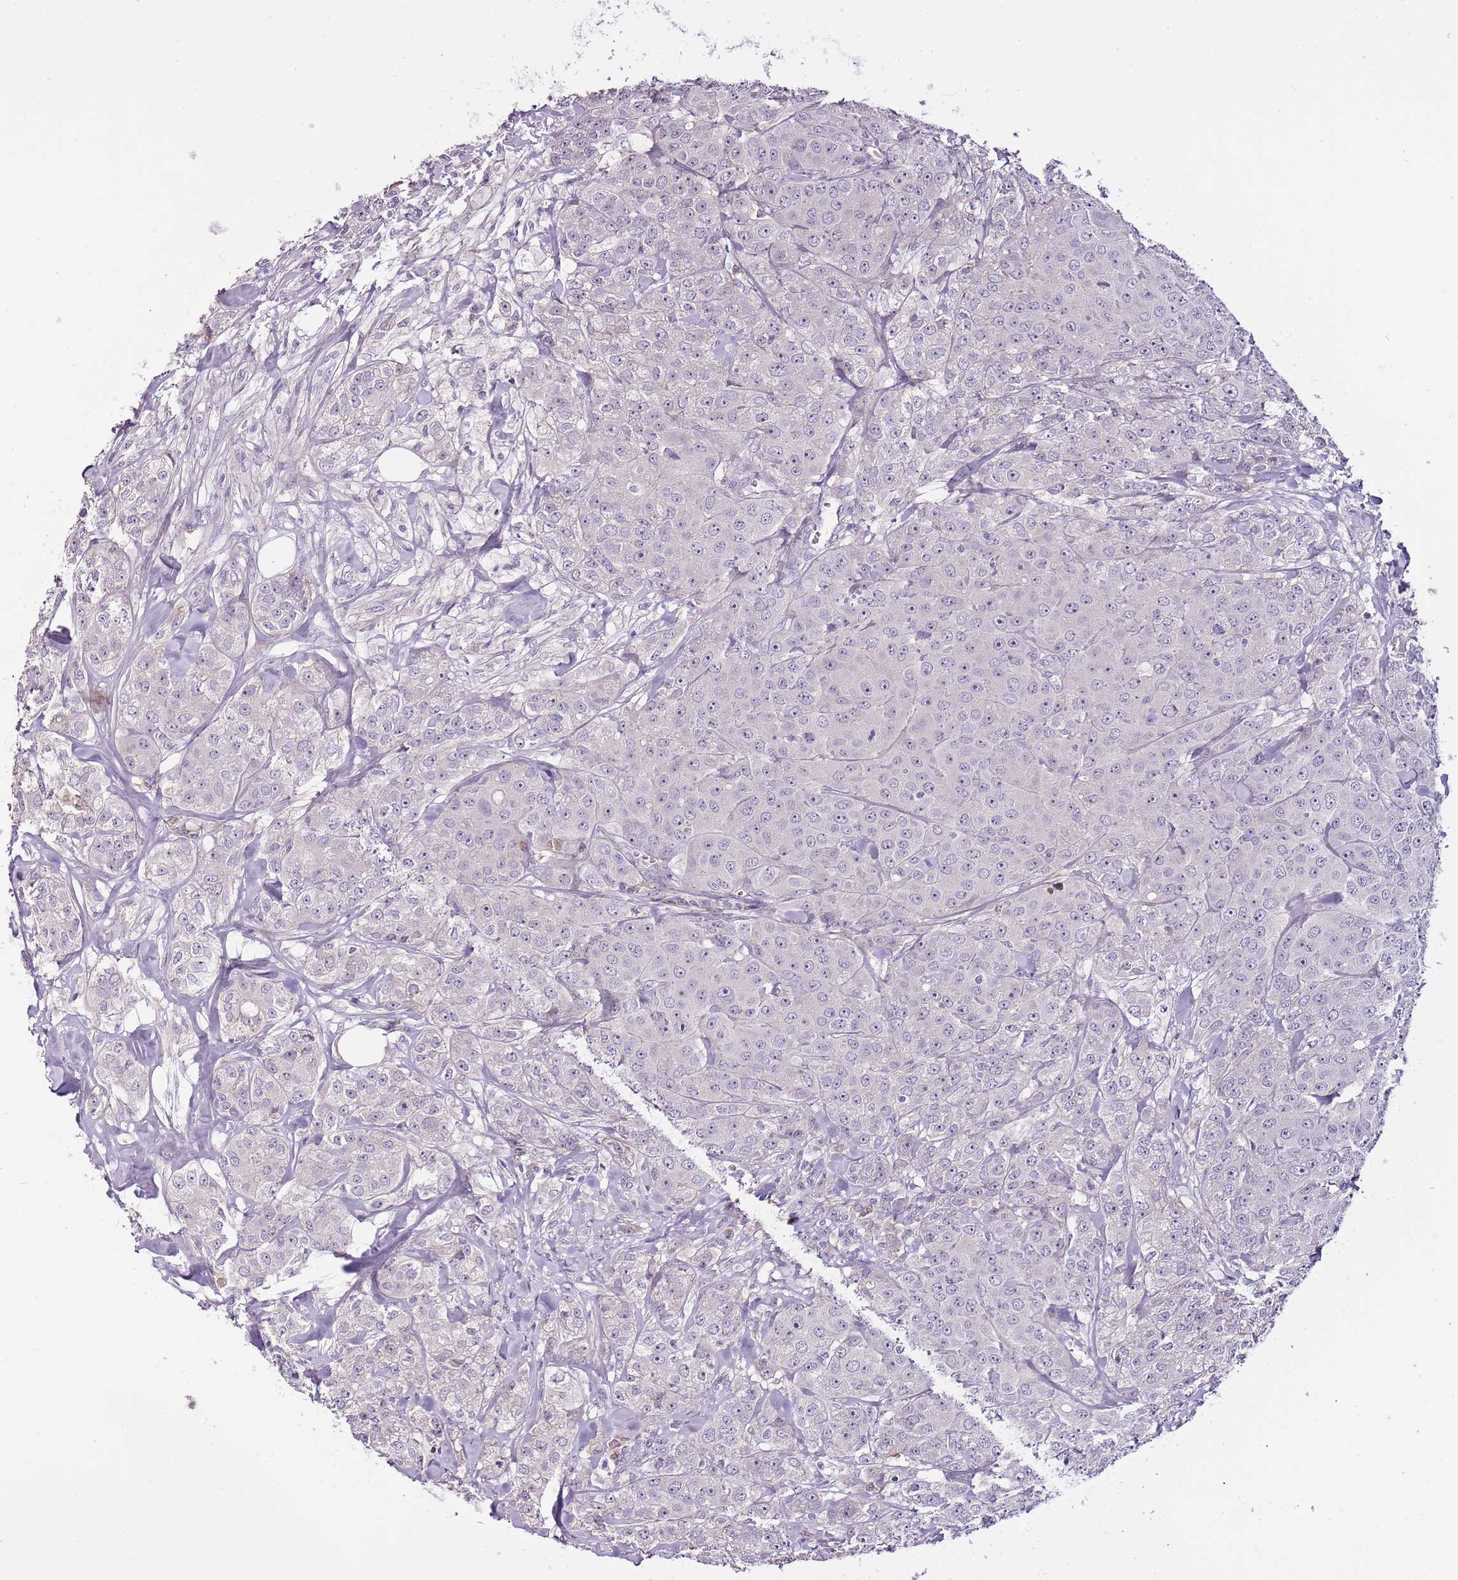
{"staining": {"intensity": "negative", "quantity": "none", "location": "none"}, "tissue": "breast cancer", "cell_type": "Tumor cells", "image_type": "cancer", "snomed": [{"axis": "morphology", "description": "Duct carcinoma"}, {"axis": "topography", "description": "Breast"}], "caption": "Intraductal carcinoma (breast) stained for a protein using immunohistochemistry reveals no expression tumor cells.", "gene": "NKX2-3", "patient": {"sex": "female", "age": 43}}